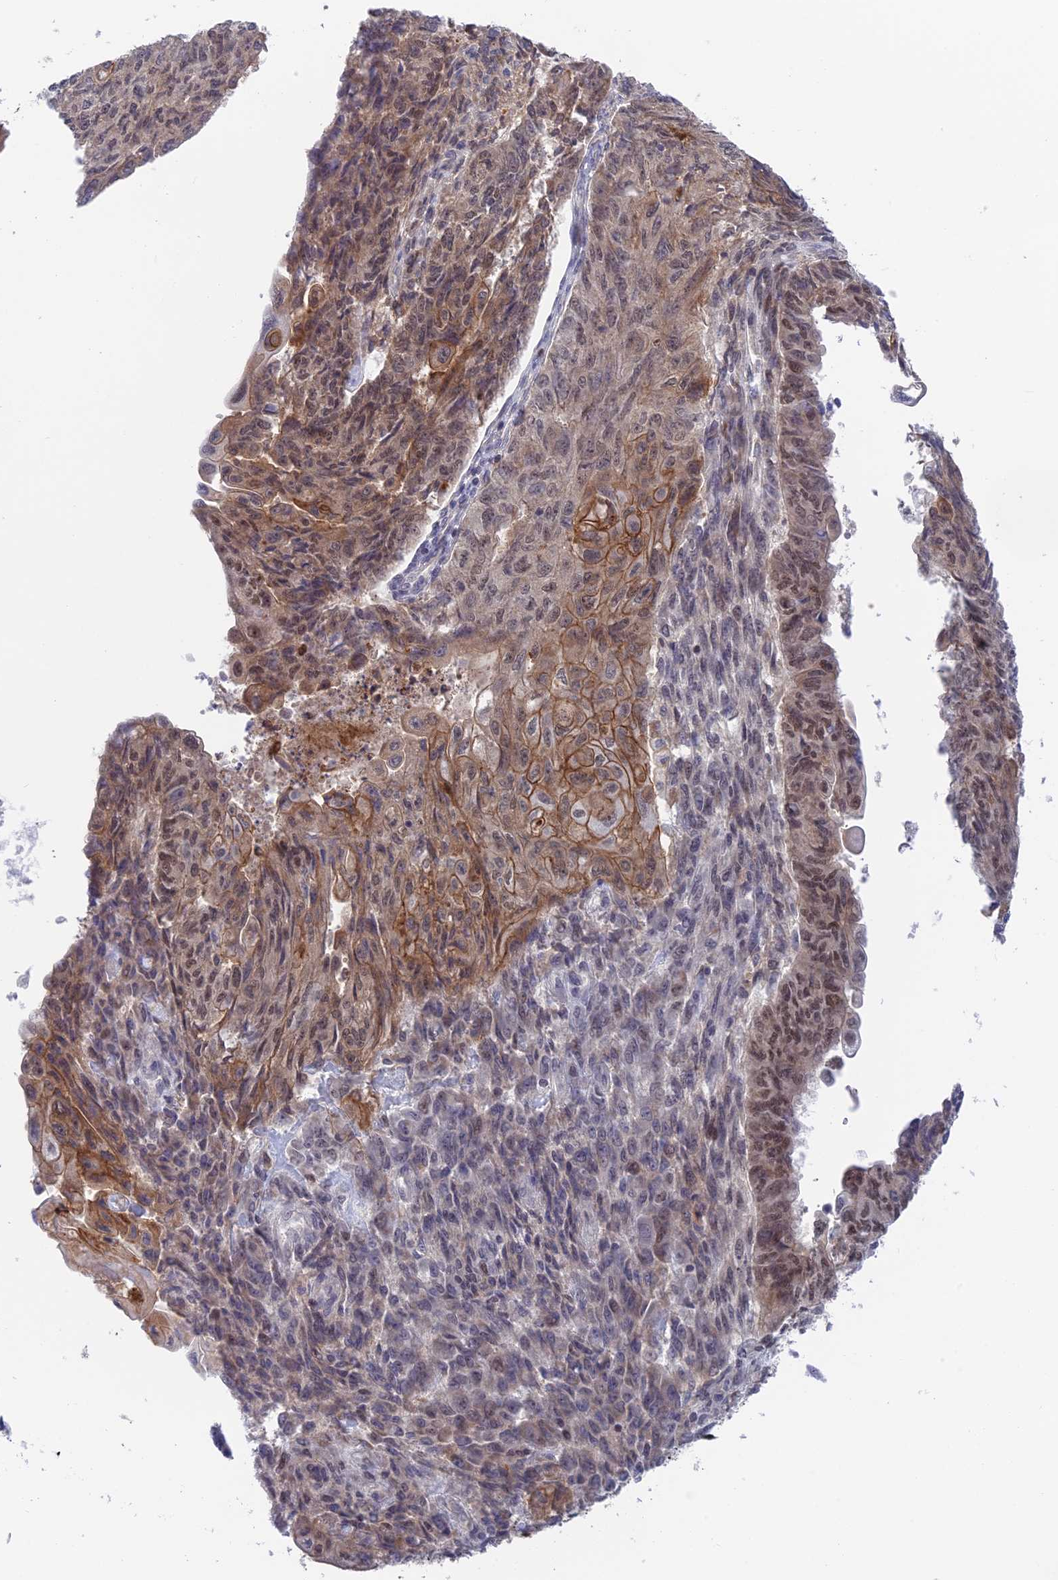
{"staining": {"intensity": "moderate", "quantity": "25%-75%", "location": "cytoplasmic/membranous,nuclear"}, "tissue": "endometrial cancer", "cell_type": "Tumor cells", "image_type": "cancer", "snomed": [{"axis": "morphology", "description": "Adenocarcinoma, NOS"}, {"axis": "topography", "description": "Endometrium"}], "caption": "The immunohistochemical stain shows moderate cytoplasmic/membranous and nuclear expression in tumor cells of endometrial adenocarcinoma tissue.", "gene": "TCEA1", "patient": {"sex": "female", "age": 32}}